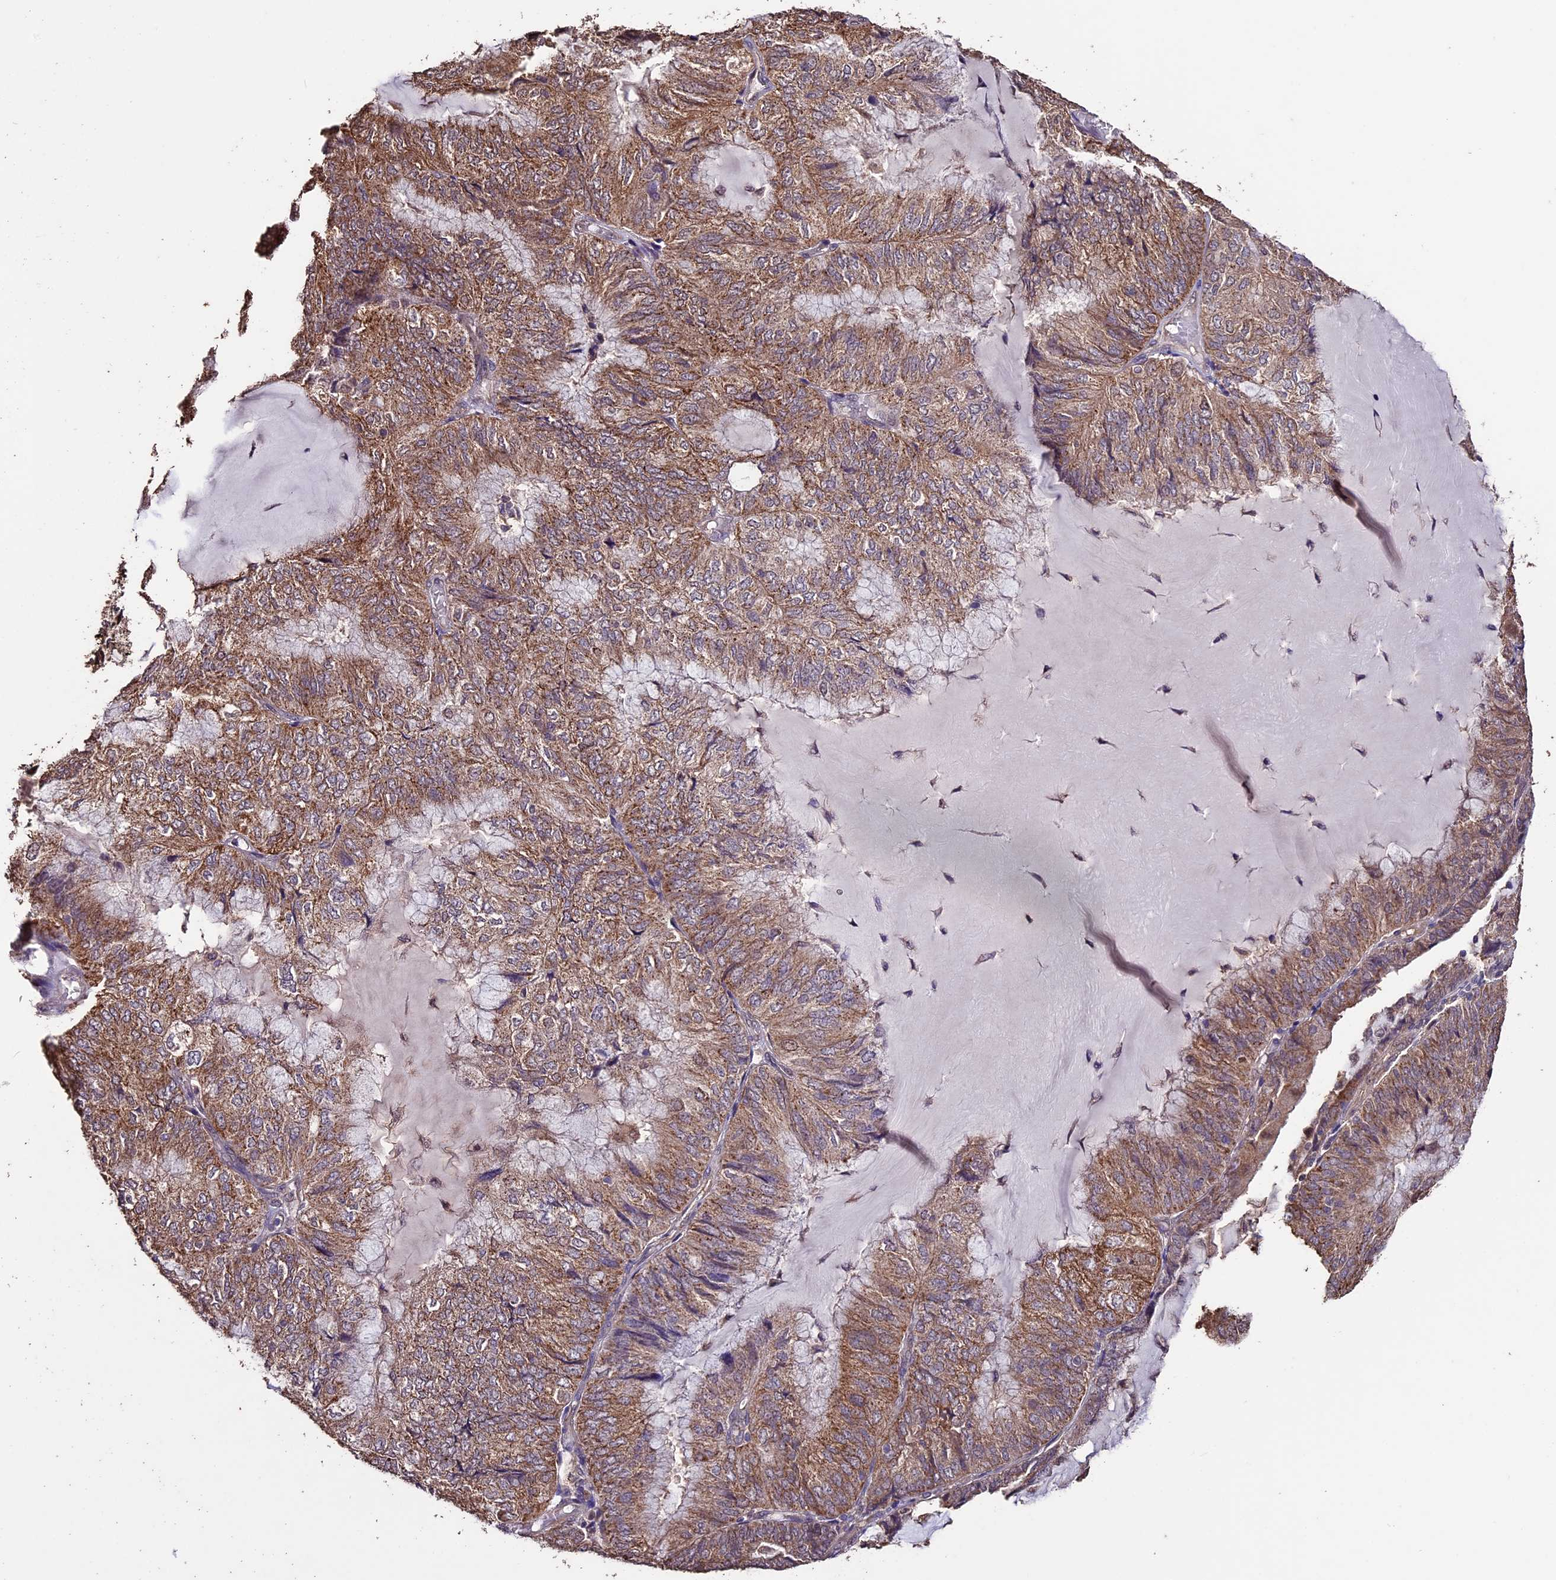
{"staining": {"intensity": "moderate", "quantity": ">75%", "location": "cytoplasmic/membranous"}, "tissue": "endometrial cancer", "cell_type": "Tumor cells", "image_type": "cancer", "snomed": [{"axis": "morphology", "description": "Adenocarcinoma, NOS"}, {"axis": "topography", "description": "Endometrium"}], "caption": "About >75% of tumor cells in human endometrial adenocarcinoma demonstrate moderate cytoplasmic/membranous protein positivity as visualized by brown immunohistochemical staining.", "gene": "DIS3L", "patient": {"sex": "female", "age": 81}}